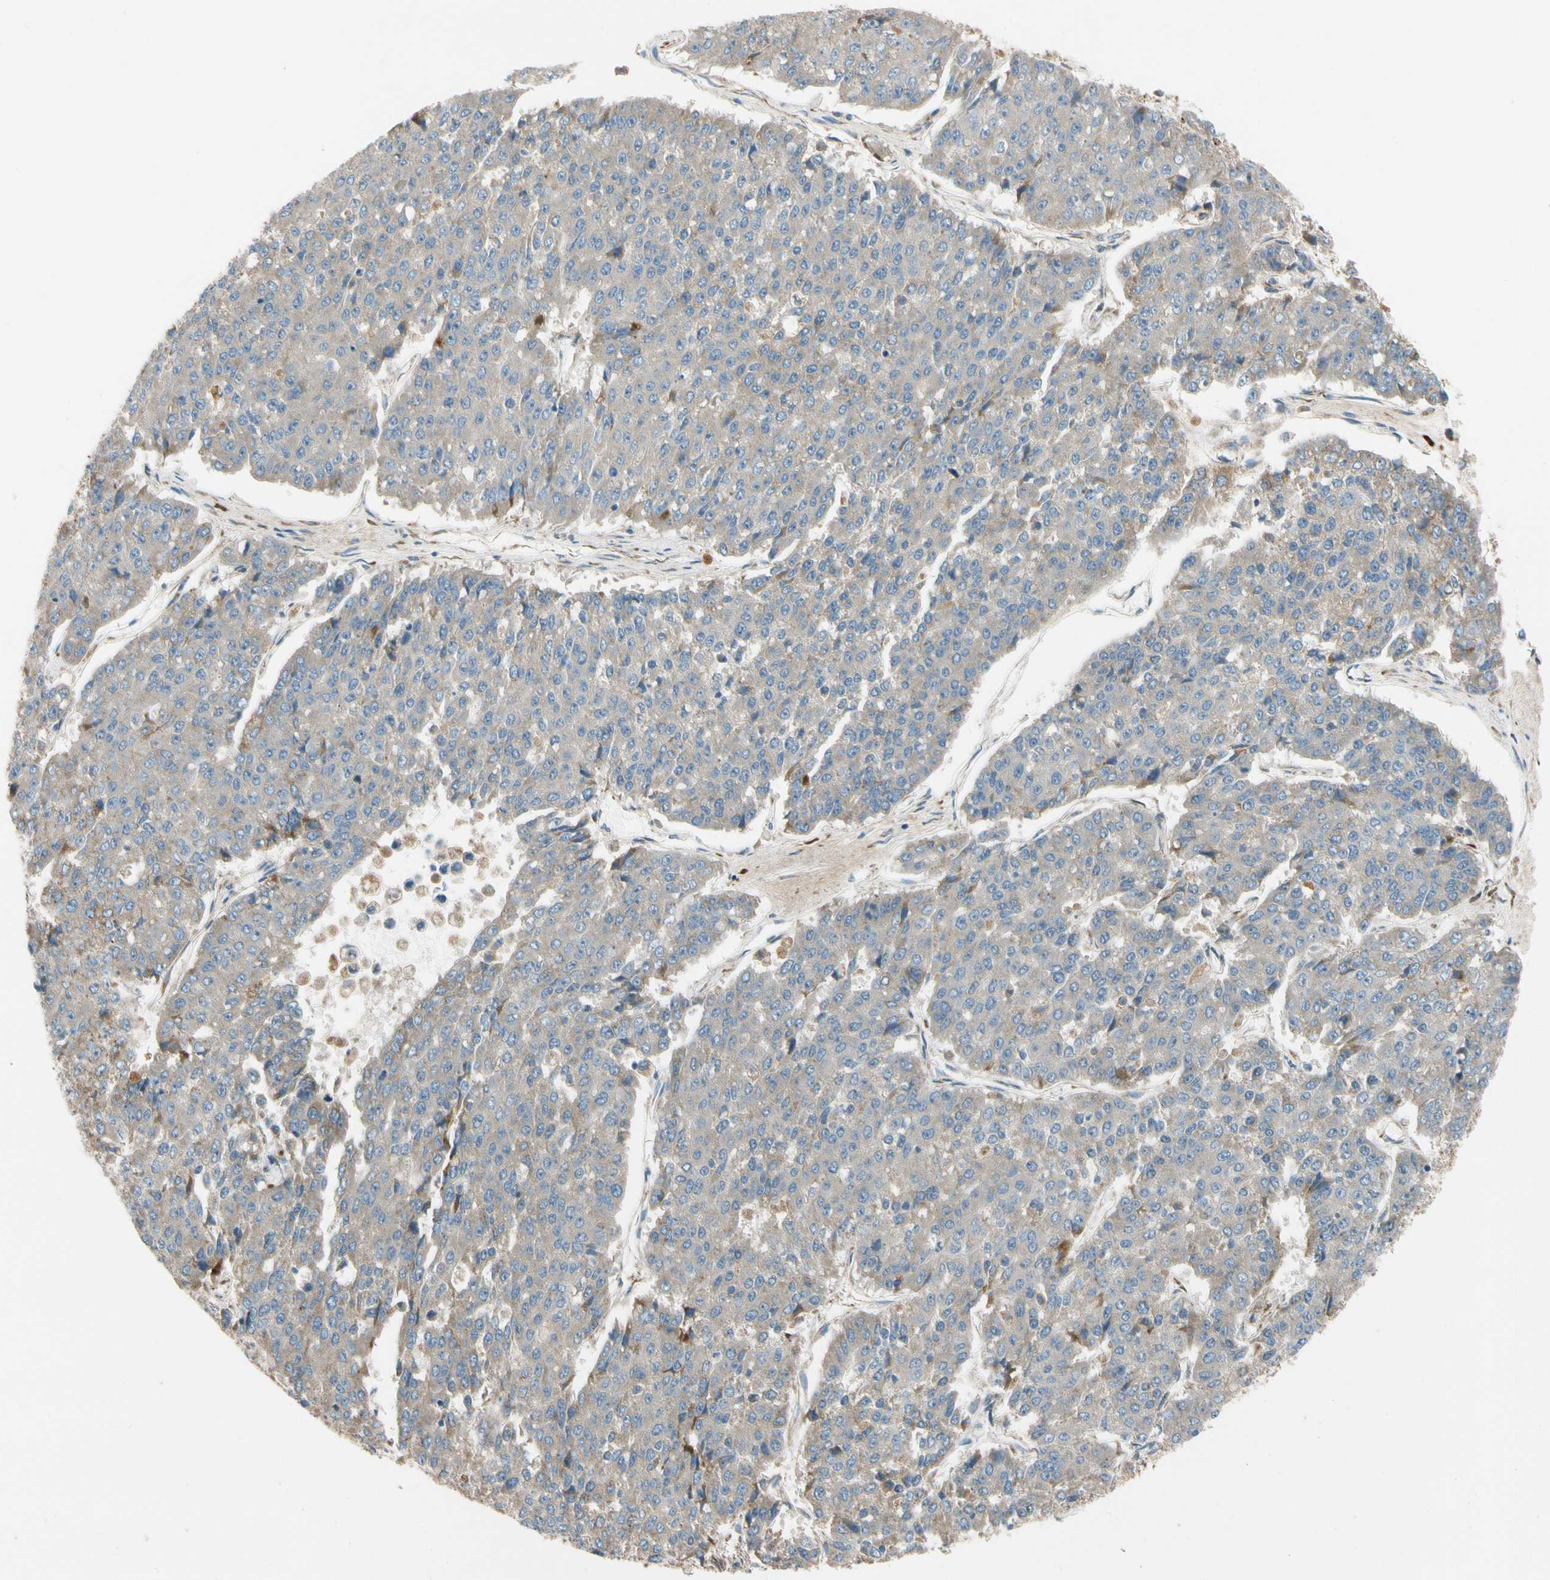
{"staining": {"intensity": "weak", "quantity": "25%-75%", "location": "cytoplasmic/membranous"}, "tissue": "pancreatic cancer", "cell_type": "Tumor cells", "image_type": "cancer", "snomed": [{"axis": "morphology", "description": "Adenocarcinoma, NOS"}, {"axis": "topography", "description": "Pancreas"}], "caption": "Pancreatic cancer stained for a protein (brown) exhibits weak cytoplasmic/membranous positive positivity in approximately 25%-75% of tumor cells.", "gene": "MST1R", "patient": {"sex": "male", "age": 50}}